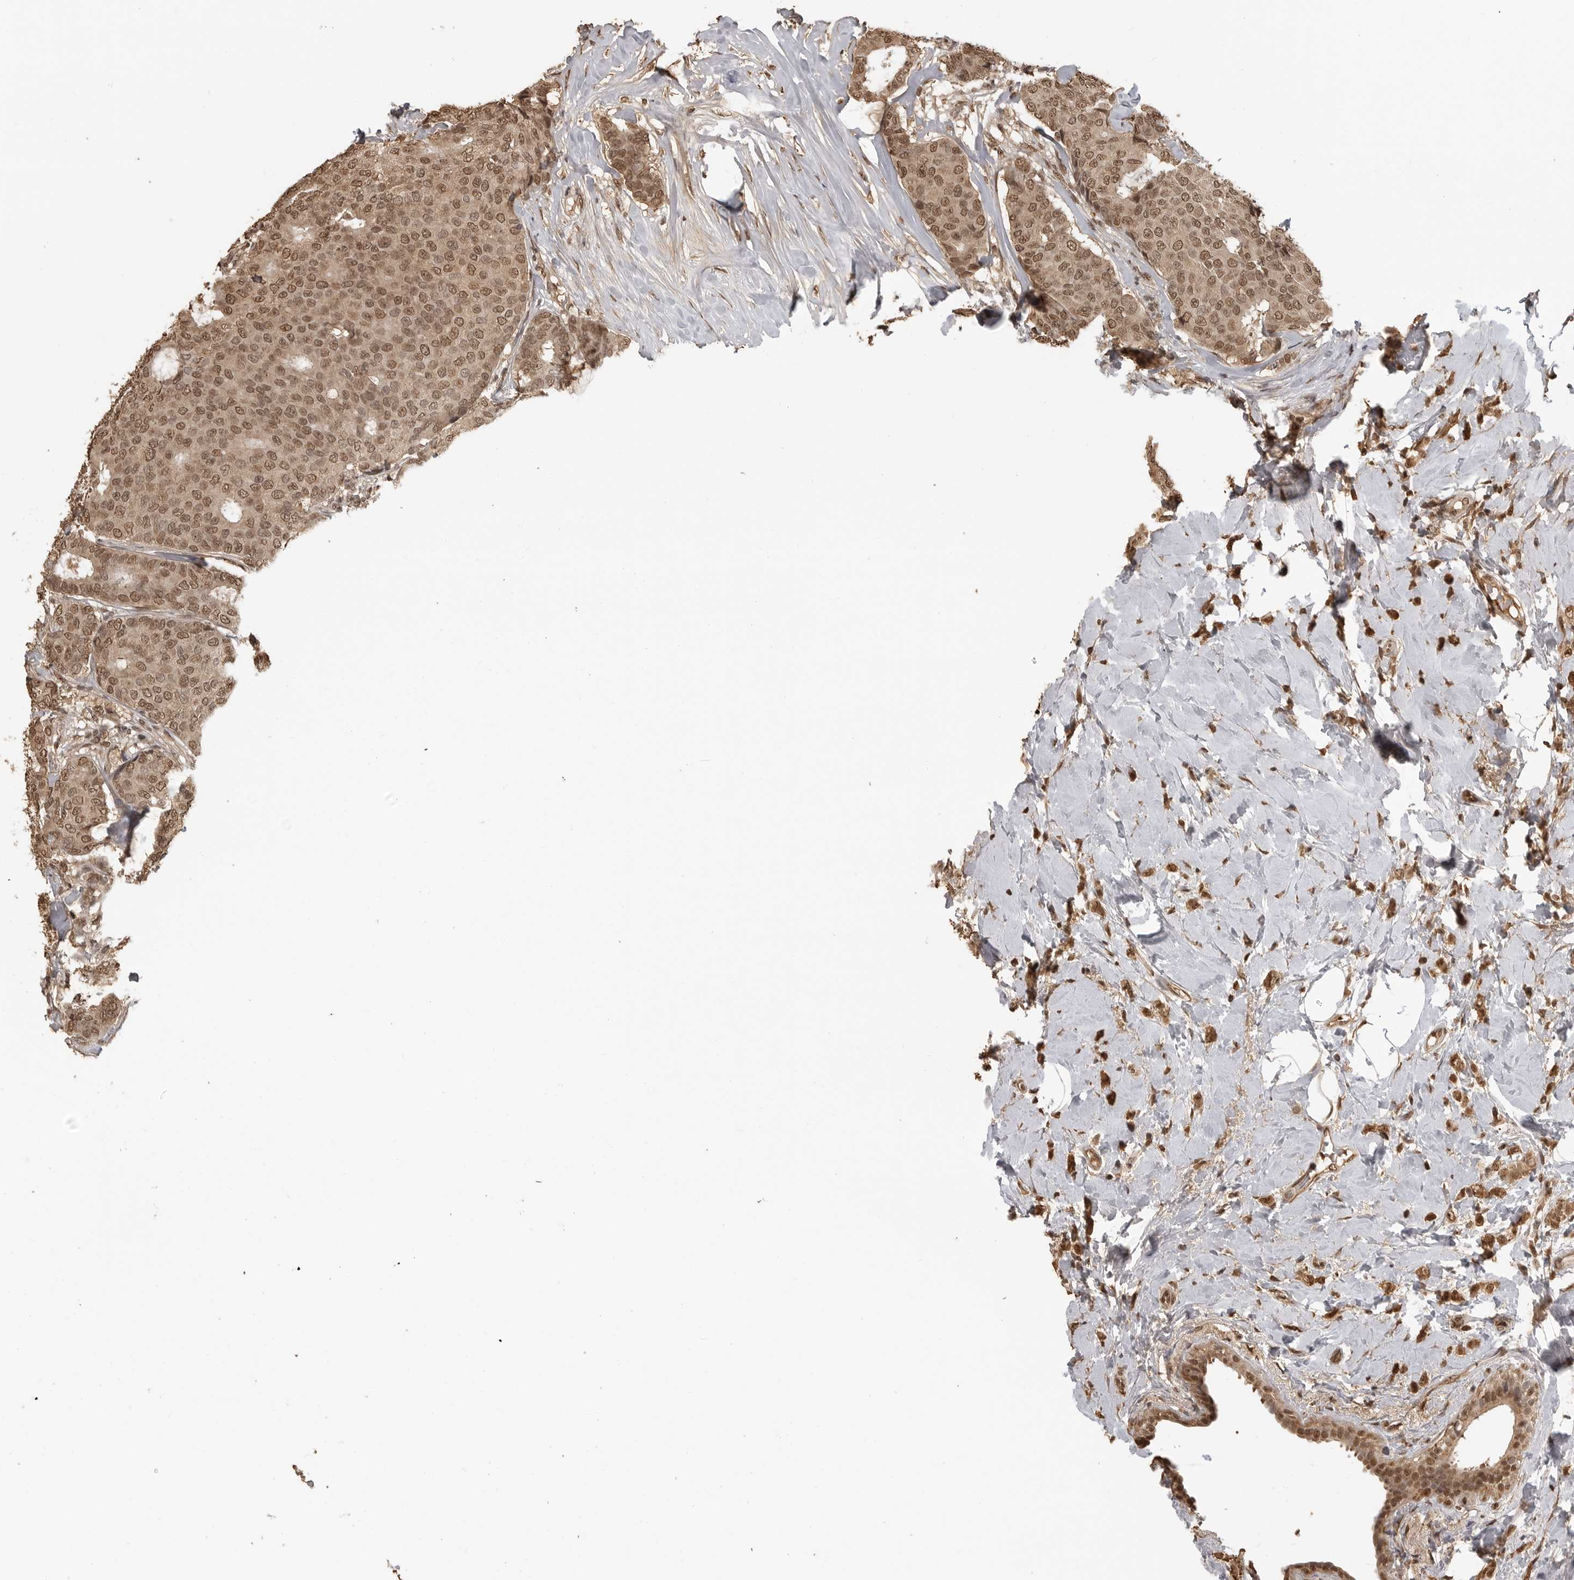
{"staining": {"intensity": "moderate", "quantity": ">75%", "location": "cytoplasmic/membranous,nuclear"}, "tissue": "breast cancer", "cell_type": "Tumor cells", "image_type": "cancer", "snomed": [{"axis": "morphology", "description": "Lobular carcinoma"}, {"axis": "topography", "description": "Breast"}], "caption": "There is medium levels of moderate cytoplasmic/membranous and nuclear positivity in tumor cells of lobular carcinoma (breast), as demonstrated by immunohistochemical staining (brown color).", "gene": "CLOCK", "patient": {"sex": "female", "age": 47}}